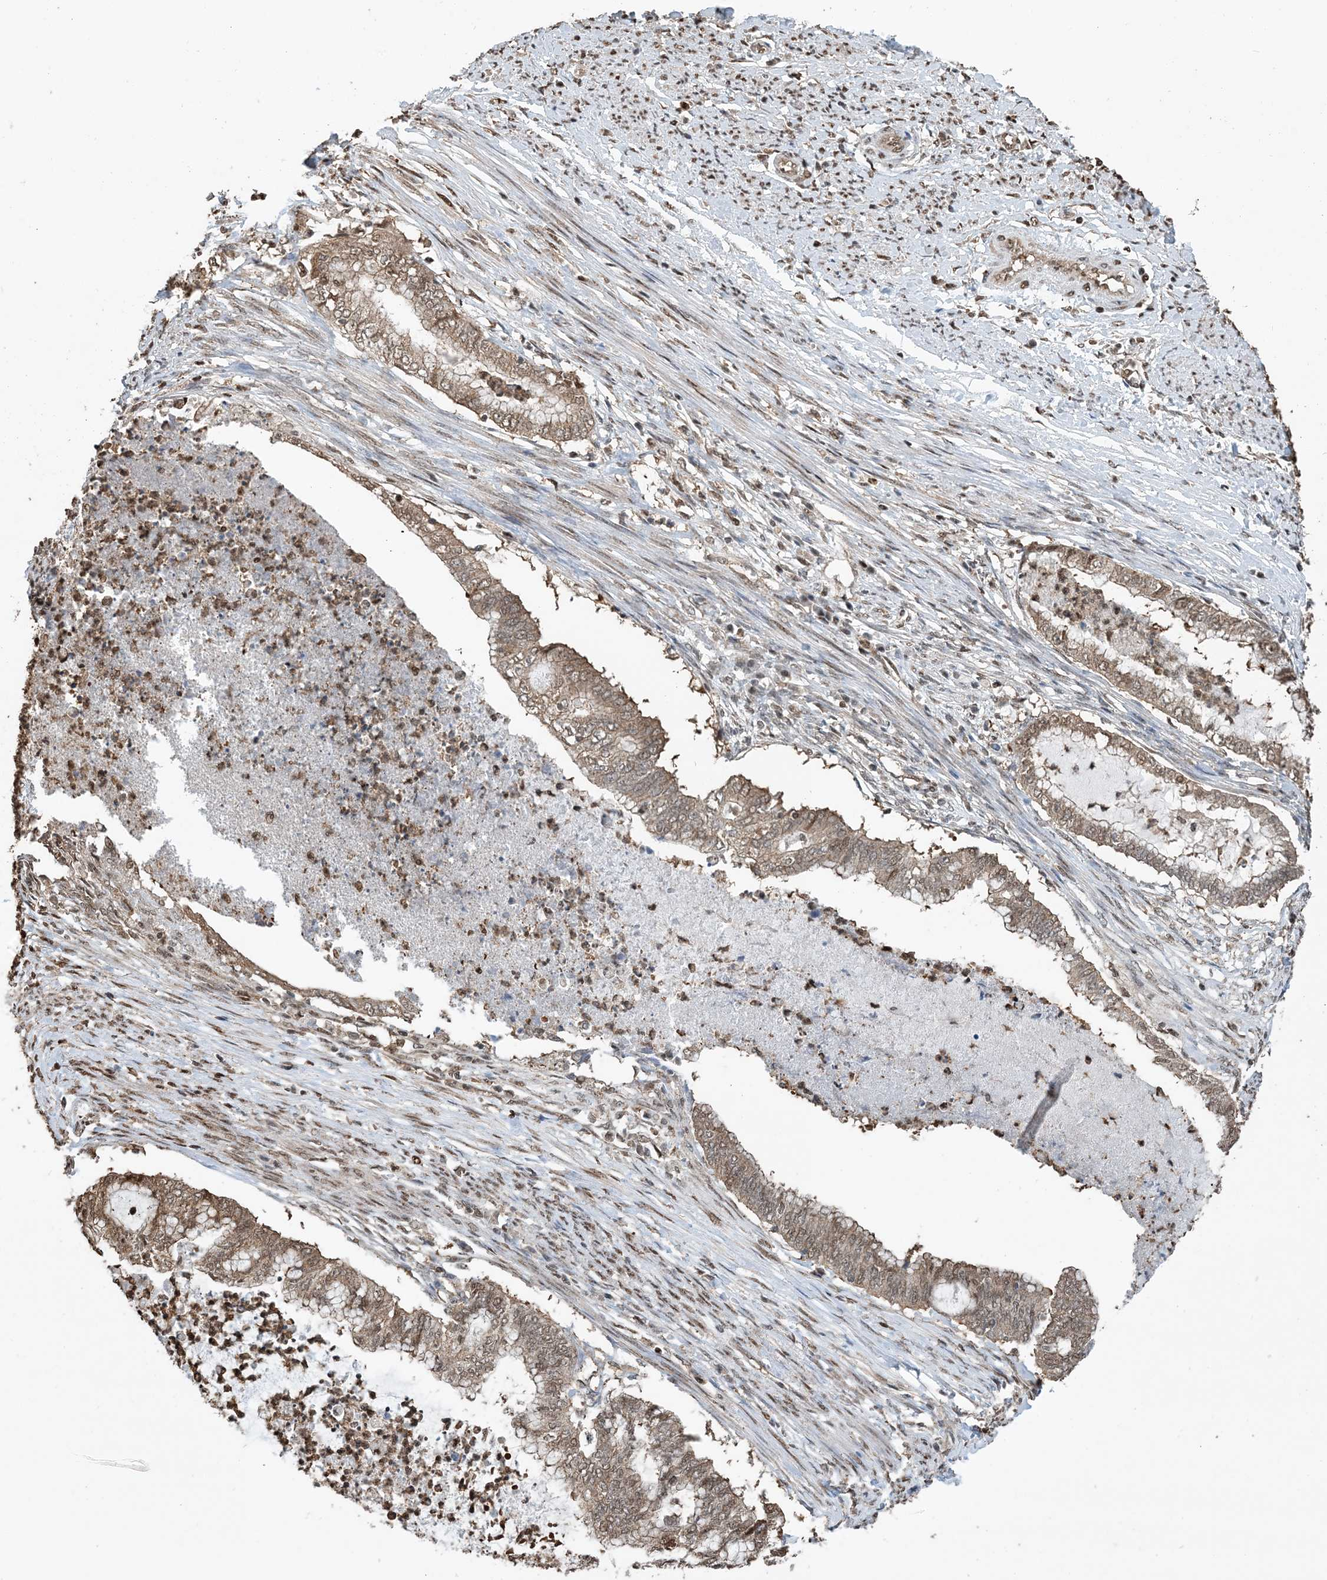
{"staining": {"intensity": "moderate", "quantity": ">75%", "location": "cytoplasmic/membranous,nuclear"}, "tissue": "endometrial cancer", "cell_type": "Tumor cells", "image_type": "cancer", "snomed": [{"axis": "morphology", "description": "Necrosis, NOS"}, {"axis": "morphology", "description": "Adenocarcinoma, NOS"}, {"axis": "topography", "description": "Endometrium"}], "caption": "Tumor cells demonstrate medium levels of moderate cytoplasmic/membranous and nuclear expression in approximately >75% of cells in adenocarcinoma (endometrial).", "gene": "HSPA1A", "patient": {"sex": "female", "age": 79}}